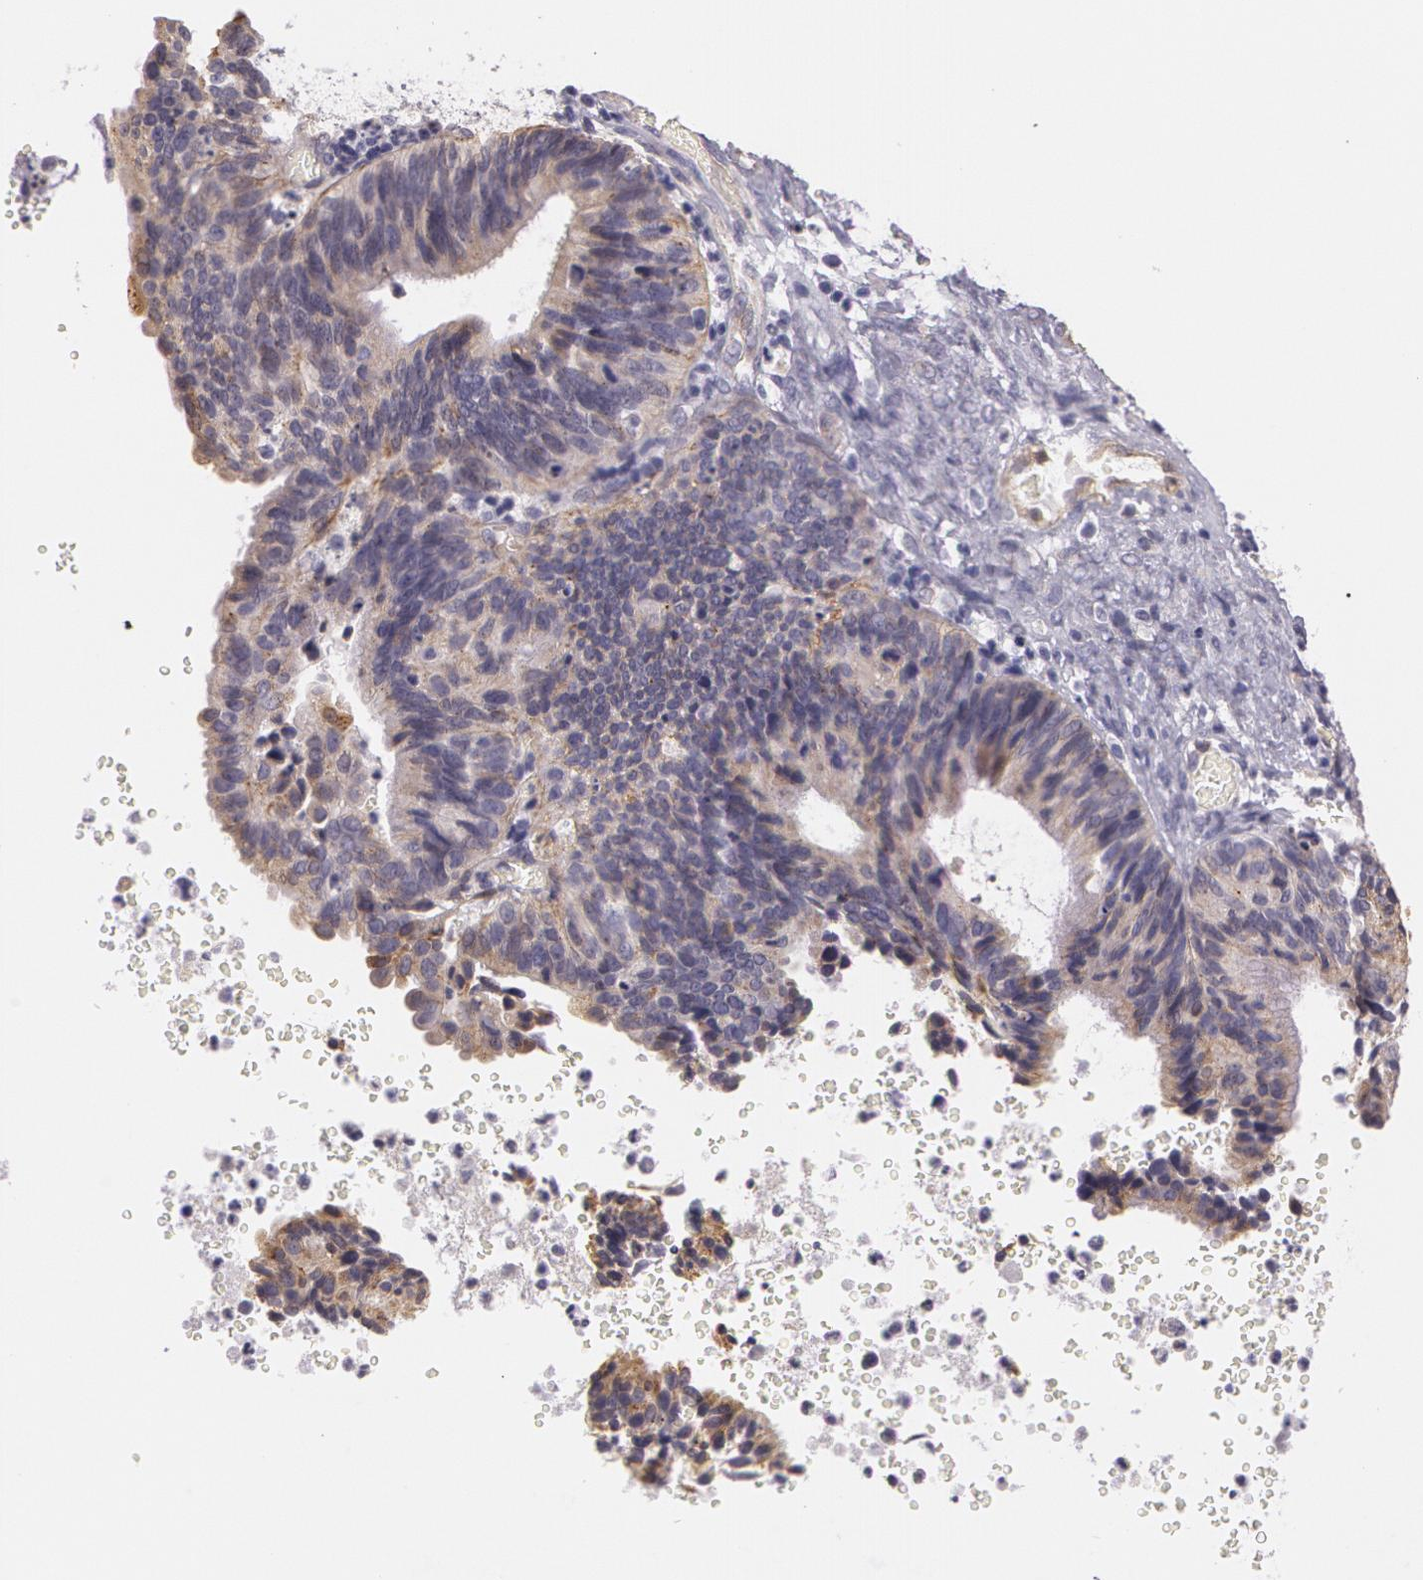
{"staining": {"intensity": "moderate", "quantity": ">75%", "location": "cytoplasmic/membranous"}, "tissue": "ovarian cancer", "cell_type": "Tumor cells", "image_type": "cancer", "snomed": [{"axis": "morphology", "description": "Carcinoma, endometroid"}, {"axis": "topography", "description": "Ovary"}], "caption": "Brown immunohistochemical staining in human ovarian cancer displays moderate cytoplasmic/membranous expression in about >75% of tumor cells.", "gene": "APP", "patient": {"sex": "female", "age": 52}}